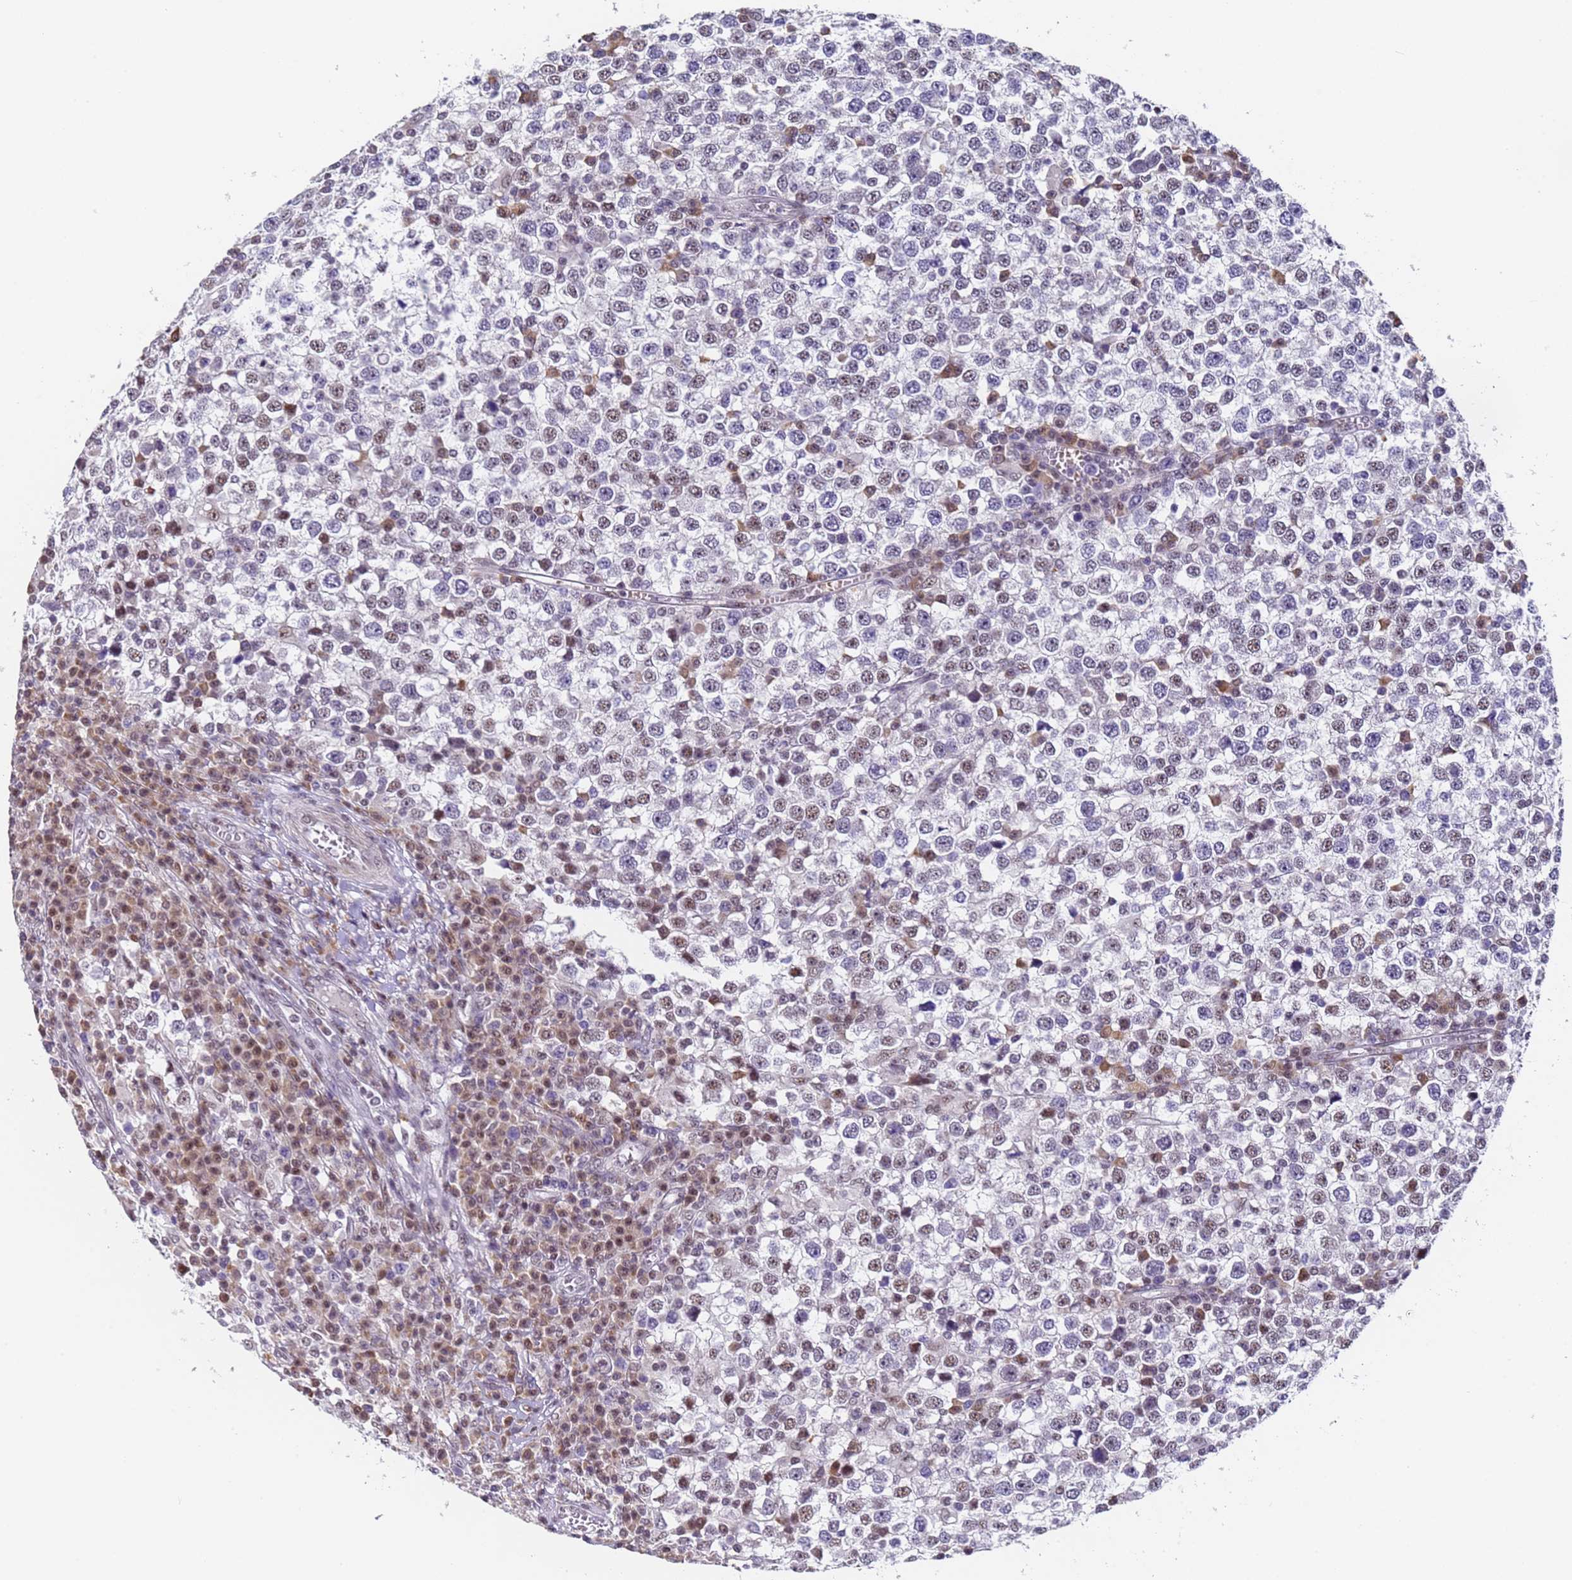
{"staining": {"intensity": "weak", "quantity": "25%-75%", "location": "nuclear"}, "tissue": "testis cancer", "cell_type": "Tumor cells", "image_type": "cancer", "snomed": [{"axis": "morphology", "description": "Seminoma, NOS"}, {"axis": "topography", "description": "Testis"}], "caption": "Immunohistochemical staining of human testis cancer reveals weak nuclear protein expression in about 25%-75% of tumor cells.", "gene": "FNBP4", "patient": {"sex": "male", "age": 65}}